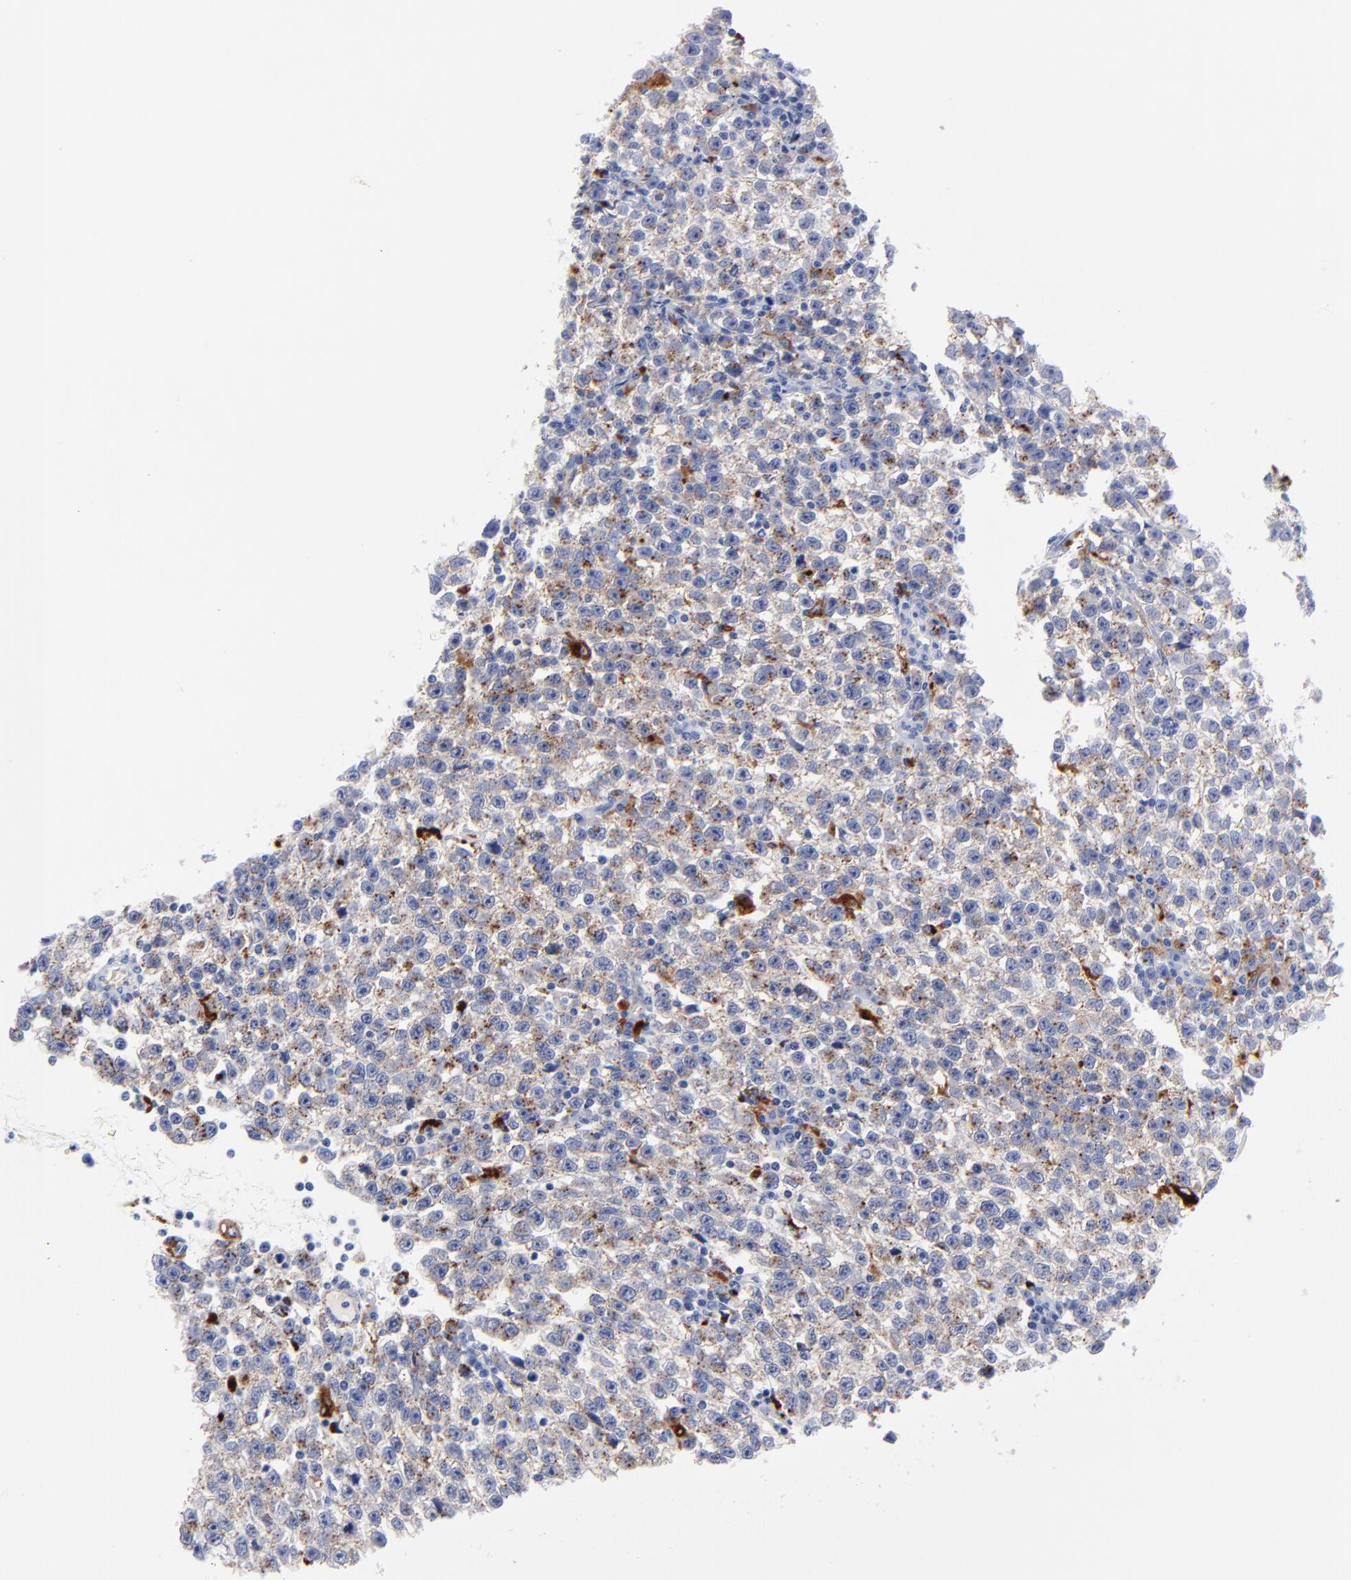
{"staining": {"intensity": "moderate", "quantity": "25%-75%", "location": "cytoplasmic/membranous"}, "tissue": "testis cancer", "cell_type": "Tumor cells", "image_type": "cancer", "snomed": [{"axis": "morphology", "description": "Seminoma, NOS"}, {"axis": "topography", "description": "Testis"}], "caption": "The immunohistochemical stain labels moderate cytoplasmic/membranous positivity in tumor cells of seminoma (testis) tissue. The protein is stained brown, and the nuclei are stained in blue (DAB IHC with brightfield microscopy, high magnification).", "gene": "CPVL", "patient": {"sex": "male", "age": 35}}